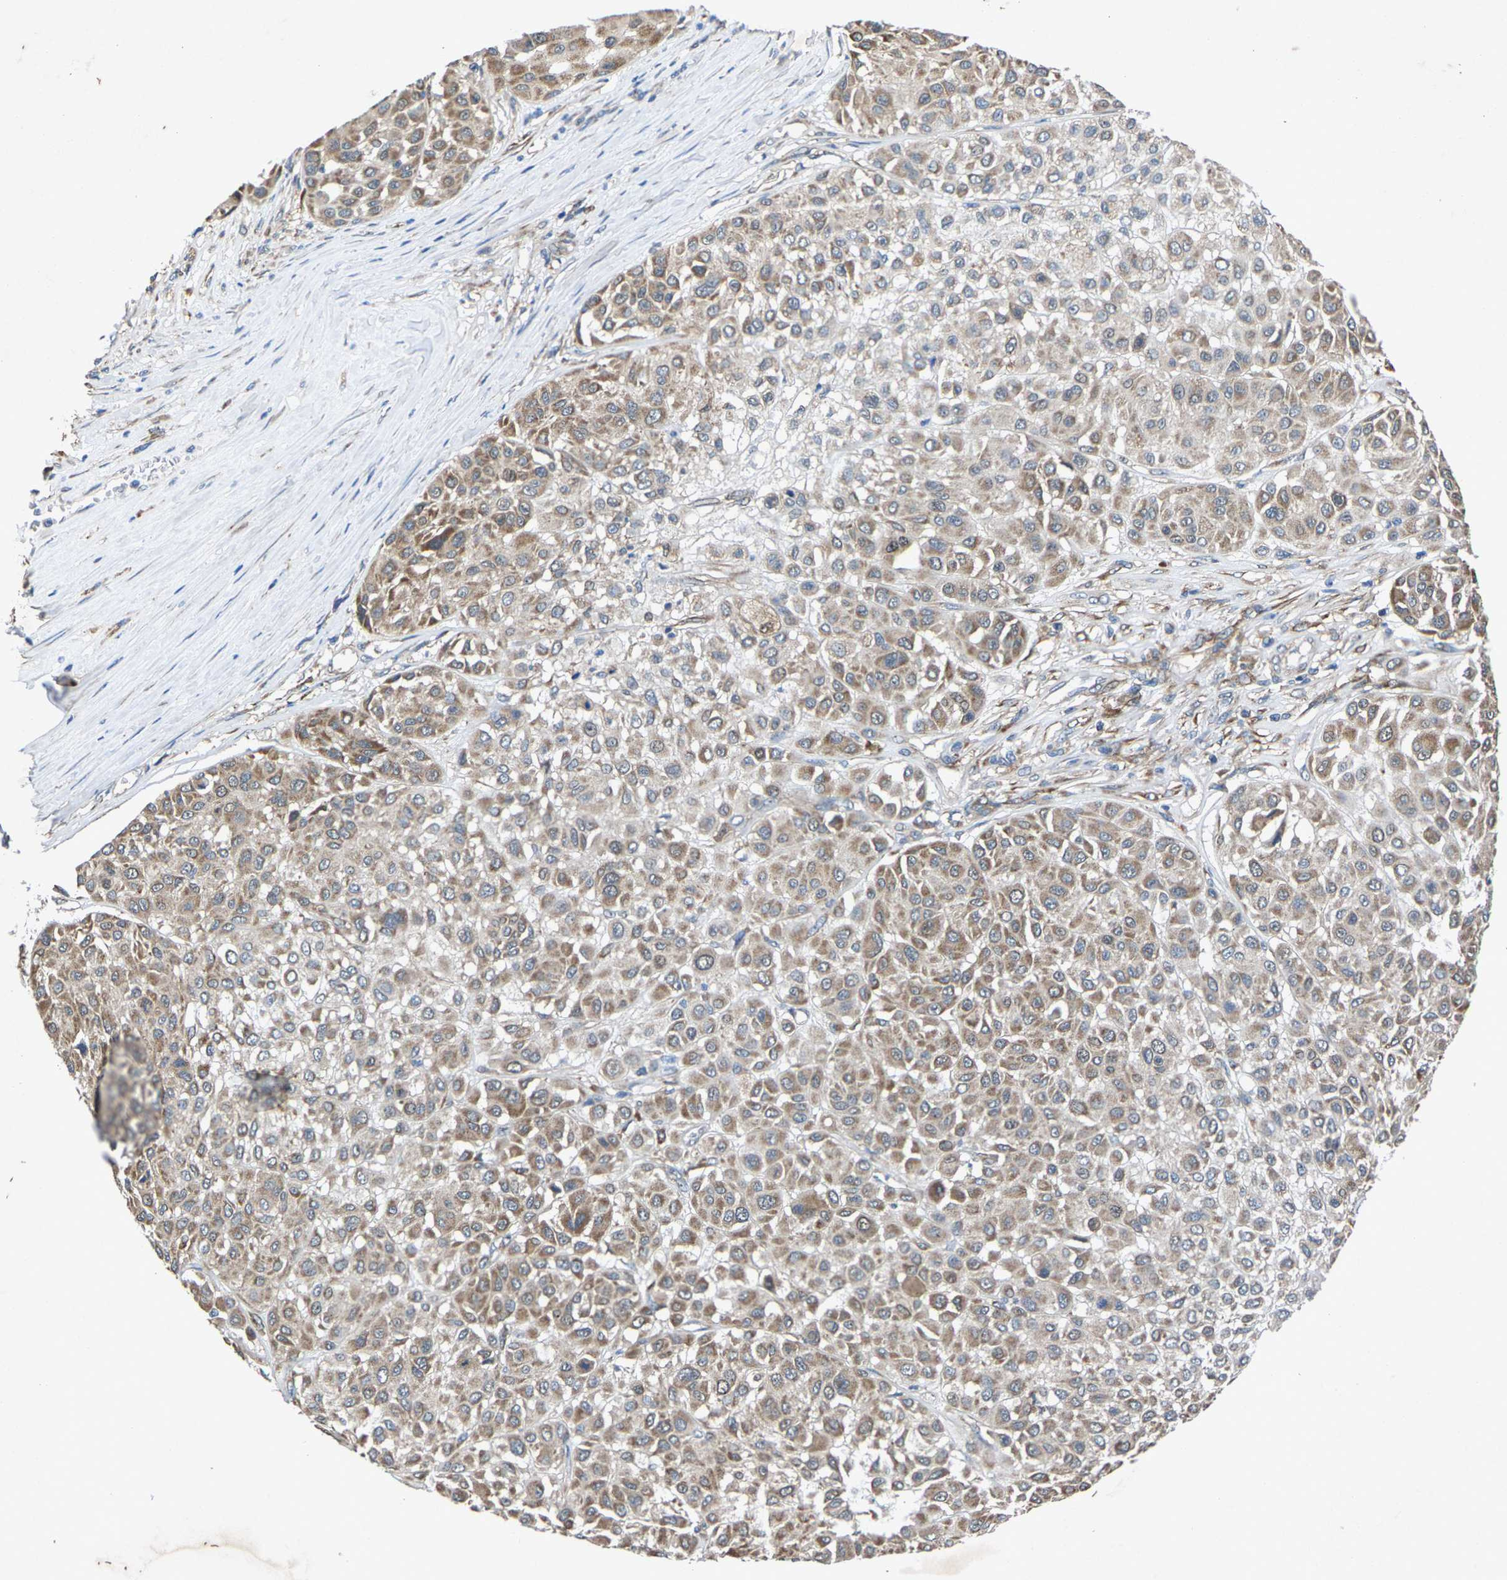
{"staining": {"intensity": "moderate", "quantity": ">75%", "location": "cytoplasmic/membranous"}, "tissue": "melanoma", "cell_type": "Tumor cells", "image_type": "cancer", "snomed": [{"axis": "morphology", "description": "Malignant melanoma, Metastatic site"}, {"axis": "topography", "description": "Soft tissue"}], "caption": "An image showing moderate cytoplasmic/membranous positivity in about >75% of tumor cells in malignant melanoma (metastatic site), as visualized by brown immunohistochemical staining.", "gene": "PDP1", "patient": {"sex": "male", "age": 41}}